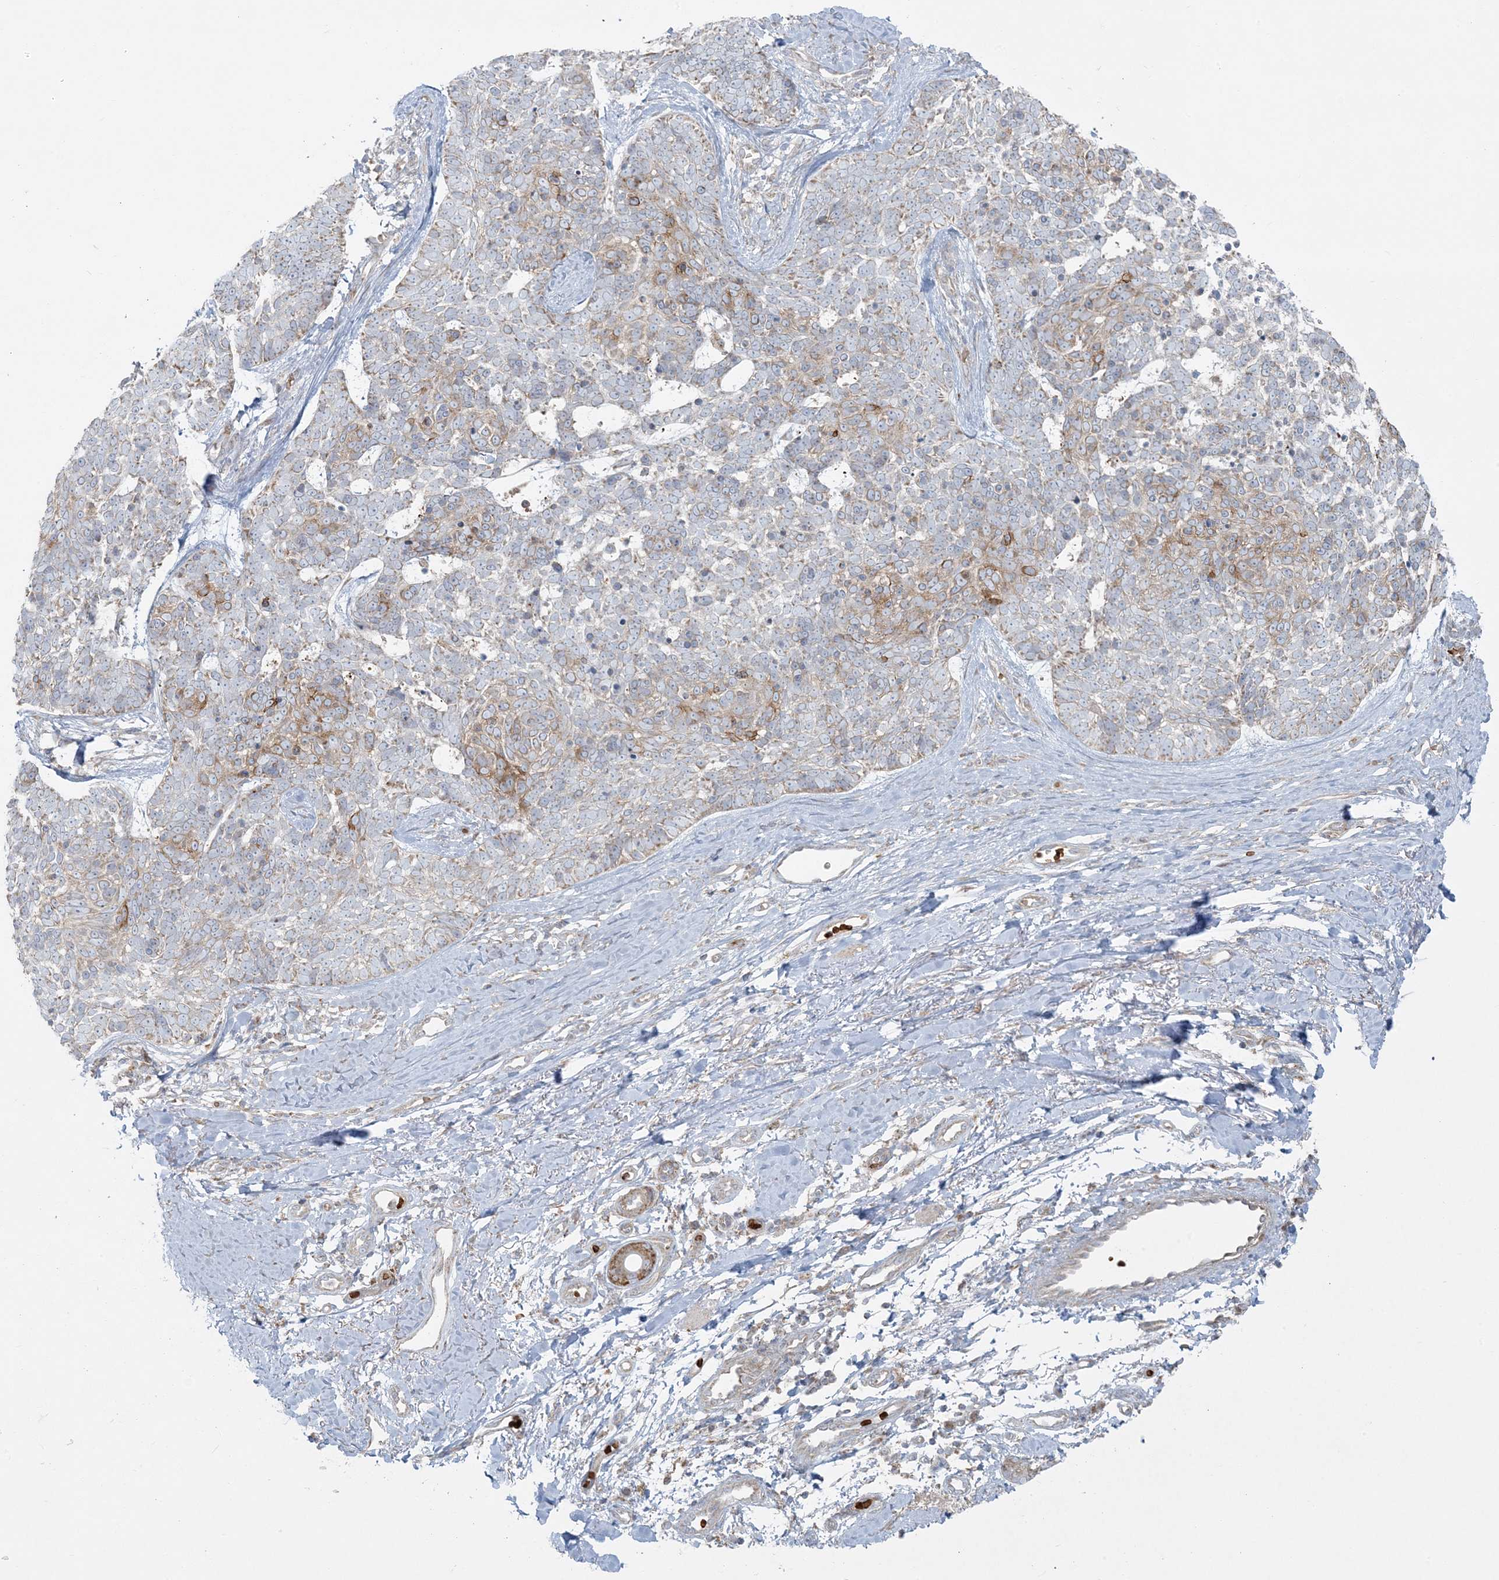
{"staining": {"intensity": "moderate", "quantity": "<25%", "location": "cytoplasmic/membranous"}, "tissue": "skin cancer", "cell_type": "Tumor cells", "image_type": "cancer", "snomed": [{"axis": "morphology", "description": "Basal cell carcinoma"}, {"axis": "topography", "description": "Skin"}], "caption": "Protein expression analysis of human skin basal cell carcinoma reveals moderate cytoplasmic/membranous positivity in approximately <25% of tumor cells.", "gene": "PIK3R4", "patient": {"sex": "female", "age": 81}}